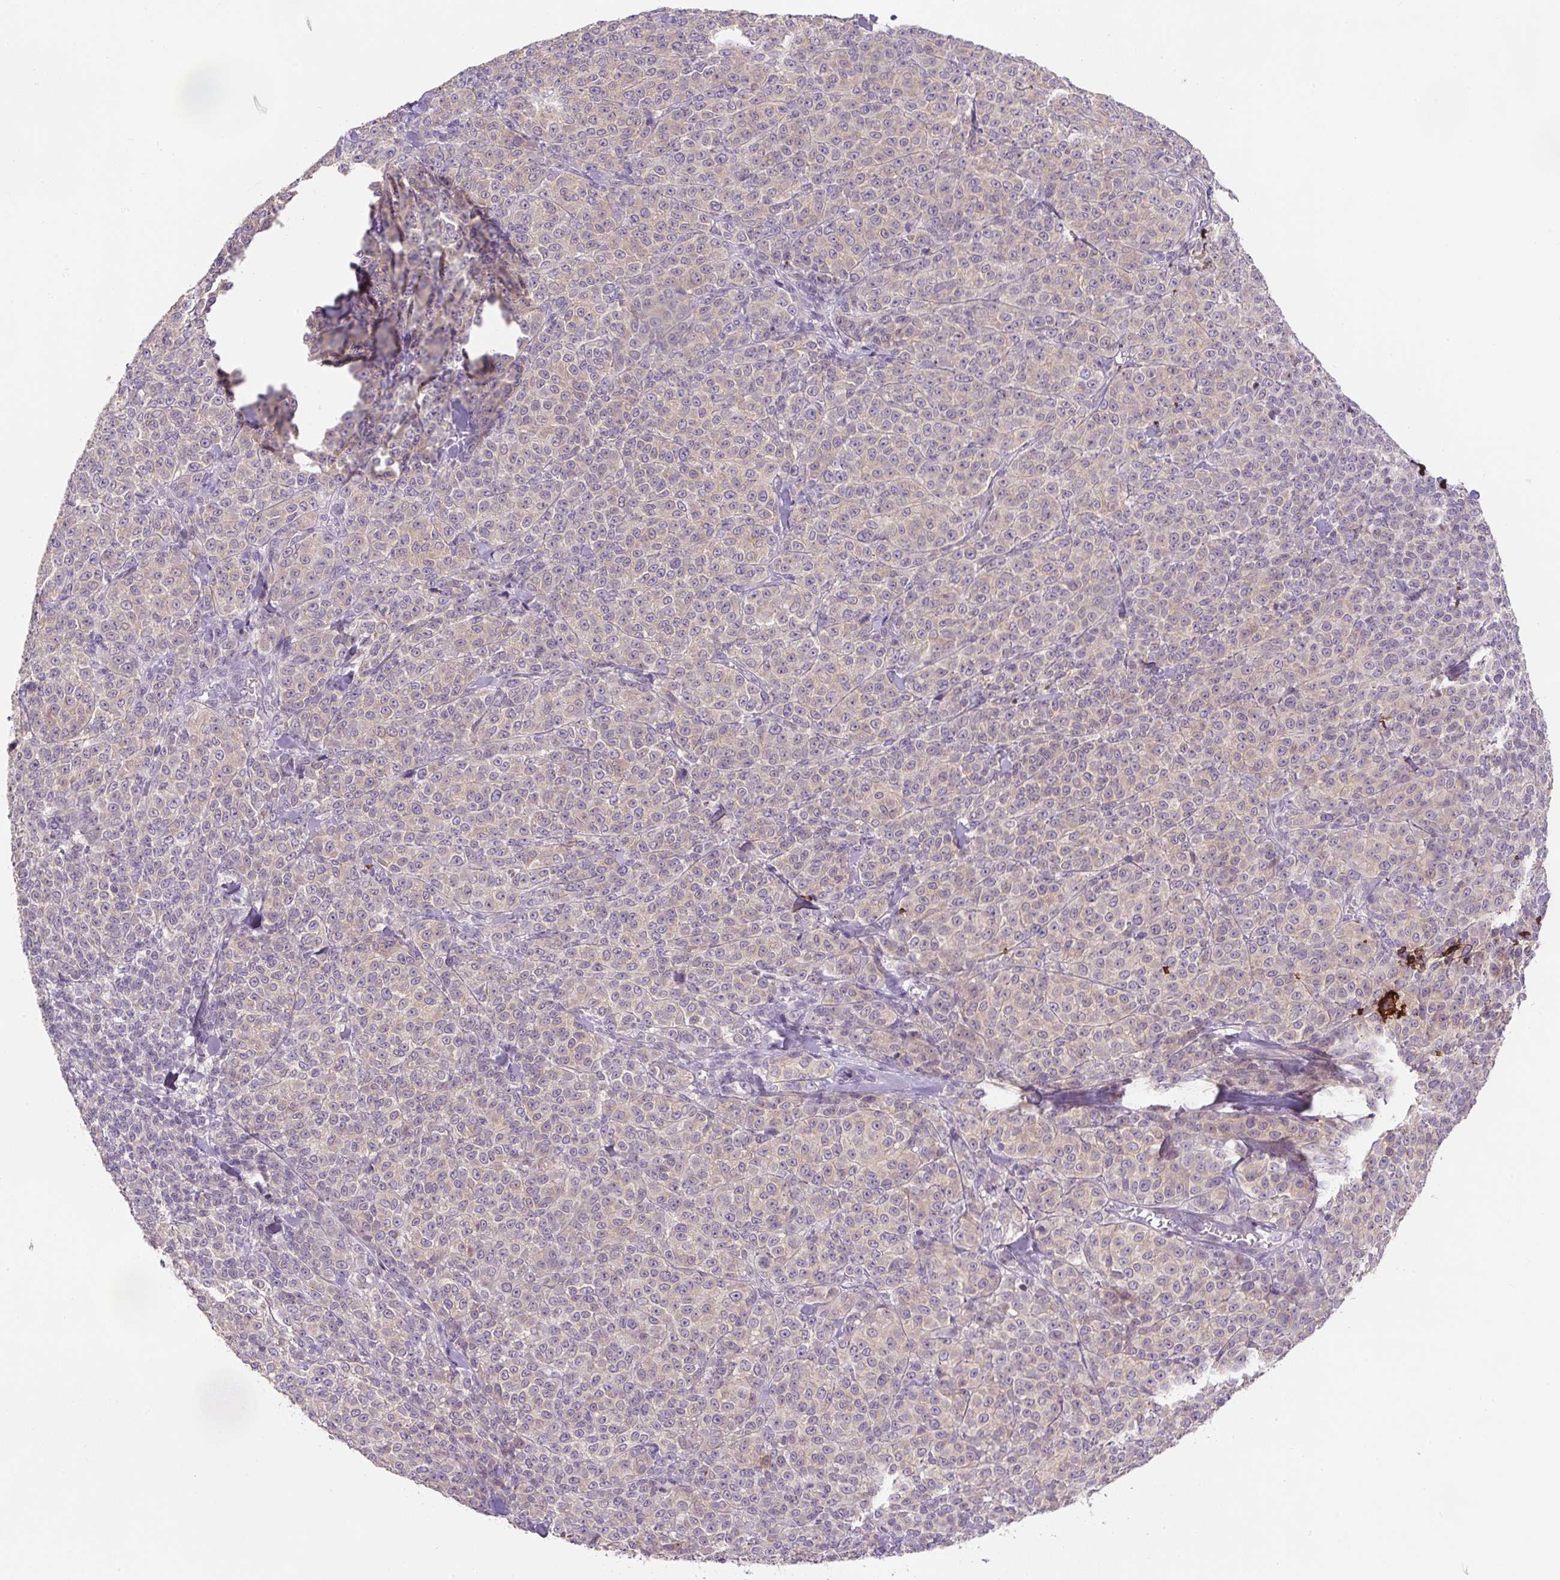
{"staining": {"intensity": "negative", "quantity": "none", "location": "none"}, "tissue": "melanoma", "cell_type": "Tumor cells", "image_type": "cancer", "snomed": [{"axis": "morphology", "description": "Normal tissue, NOS"}, {"axis": "morphology", "description": "Malignant melanoma, NOS"}, {"axis": "topography", "description": "Skin"}], "caption": "The image exhibits no staining of tumor cells in malignant melanoma.", "gene": "UBL3", "patient": {"sex": "female", "age": 34}}